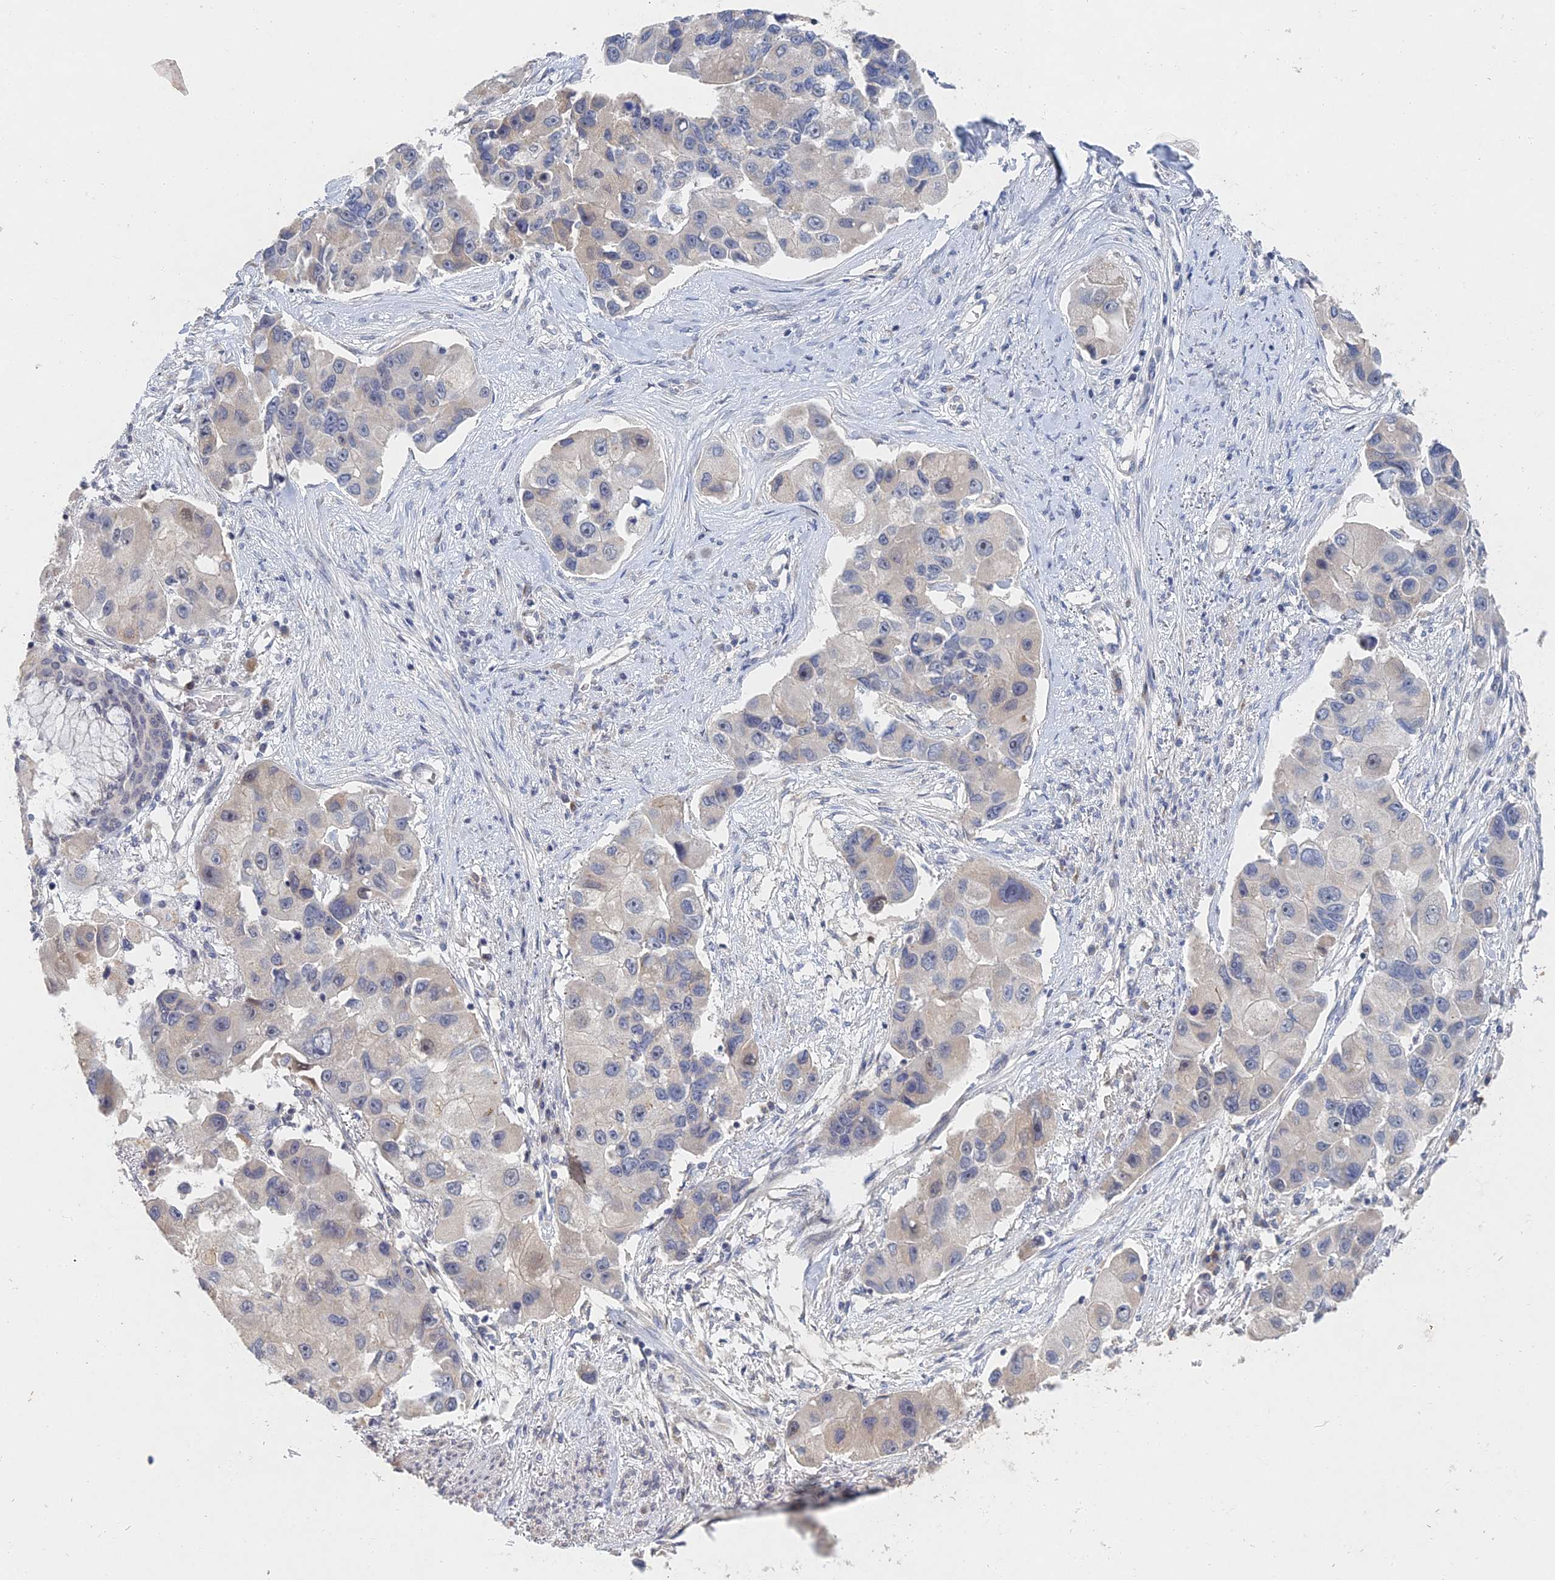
{"staining": {"intensity": "negative", "quantity": "none", "location": "none"}, "tissue": "lung cancer", "cell_type": "Tumor cells", "image_type": "cancer", "snomed": [{"axis": "morphology", "description": "Adenocarcinoma, NOS"}, {"axis": "topography", "description": "Lung"}], "caption": "Lung adenocarcinoma stained for a protein using immunohistochemistry (IHC) demonstrates no expression tumor cells.", "gene": "GNA15", "patient": {"sex": "female", "age": 54}}